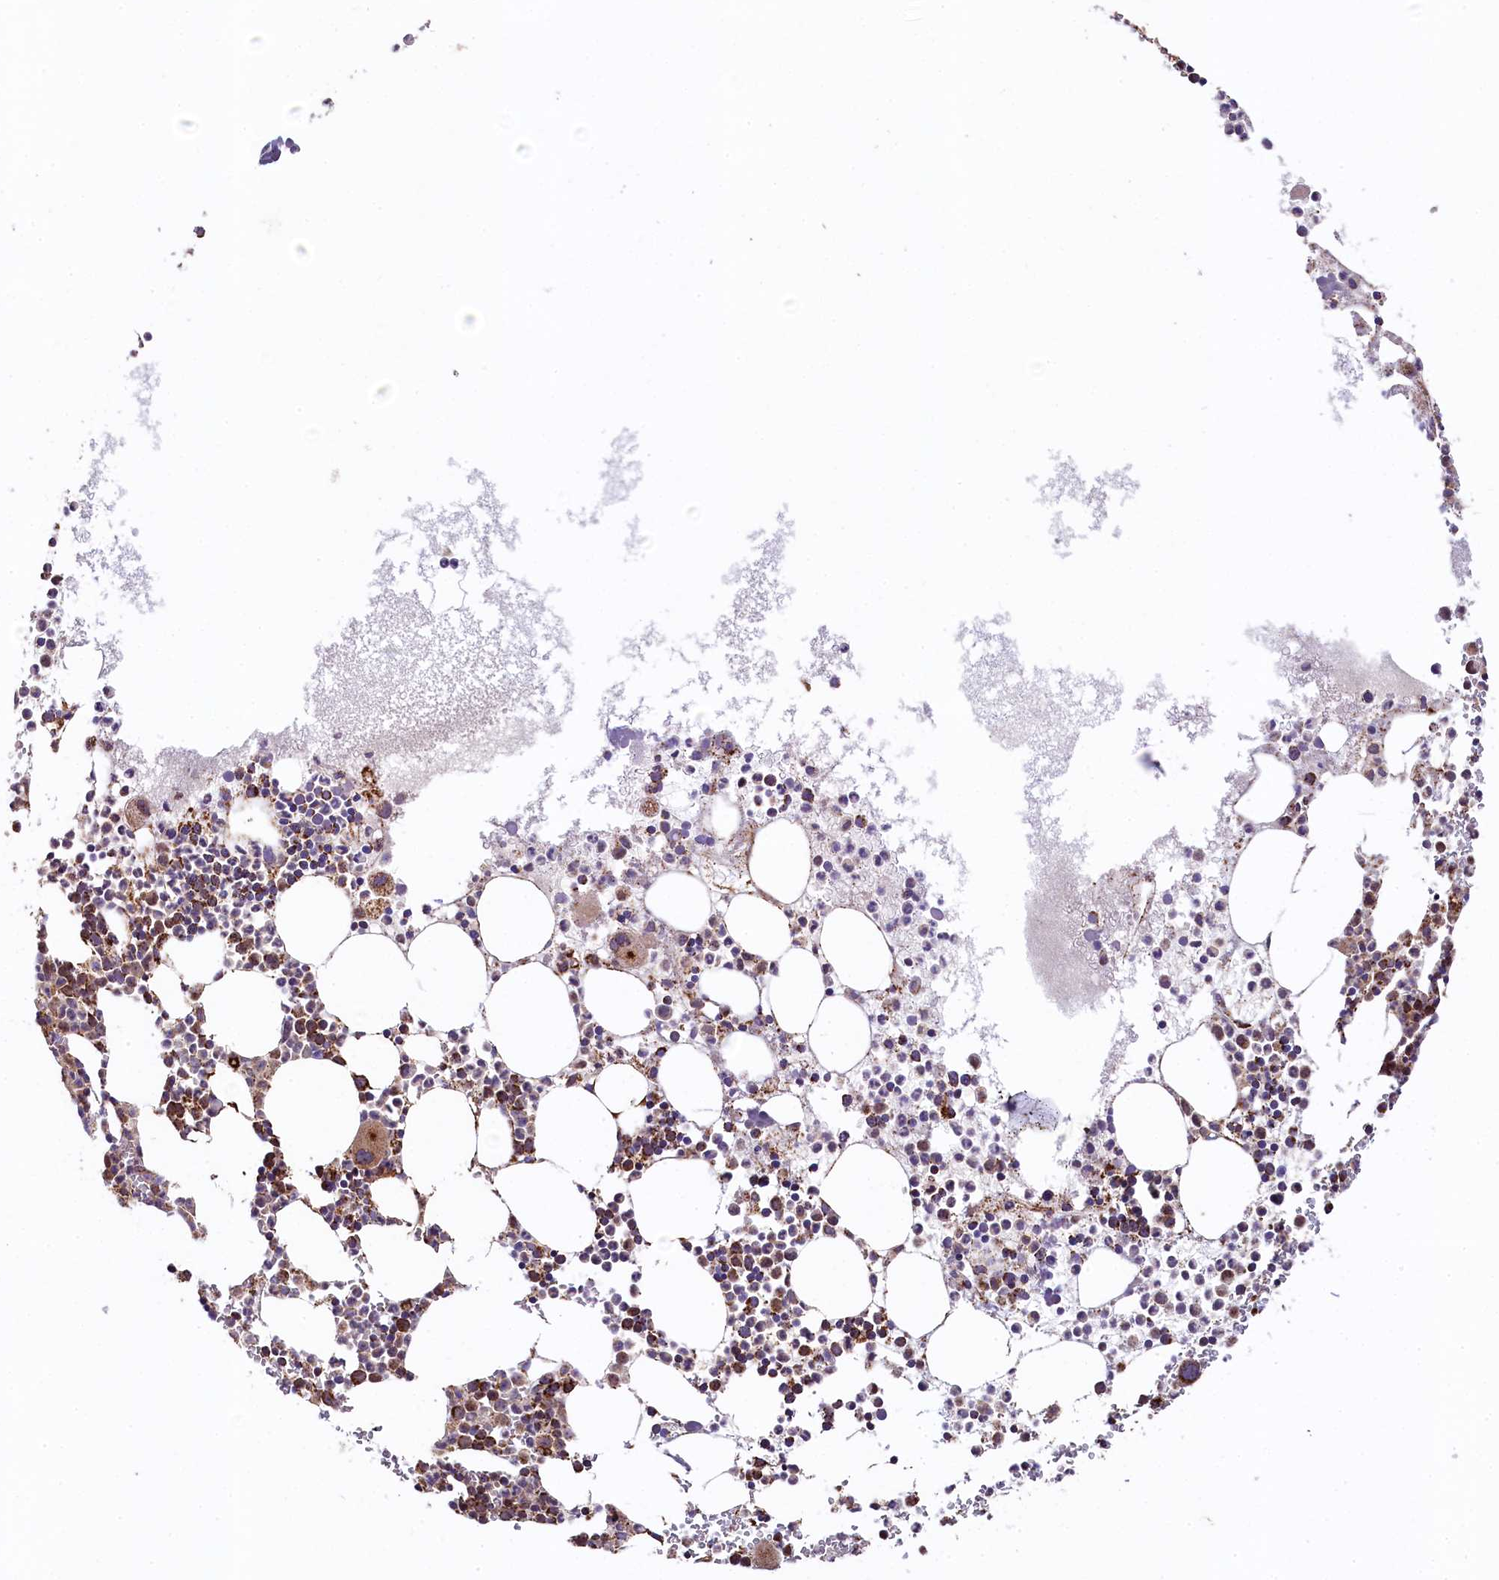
{"staining": {"intensity": "strong", "quantity": "25%-75%", "location": "cytoplasmic/membranous"}, "tissue": "bone marrow", "cell_type": "Hematopoietic cells", "image_type": "normal", "snomed": [{"axis": "morphology", "description": "Normal tissue, NOS"}, {"axis": "topography", "description": "Bone marrow"}], "caption": "High-power microscopy captured an IHC histopathology image of unremarkable bone marrow, revealing strong cytoplasmic/membranous expression in about 25%-75% of hematopoietic cells.", "gene": "CLYBL", "patient": {"sex": "female", "age": 78}}